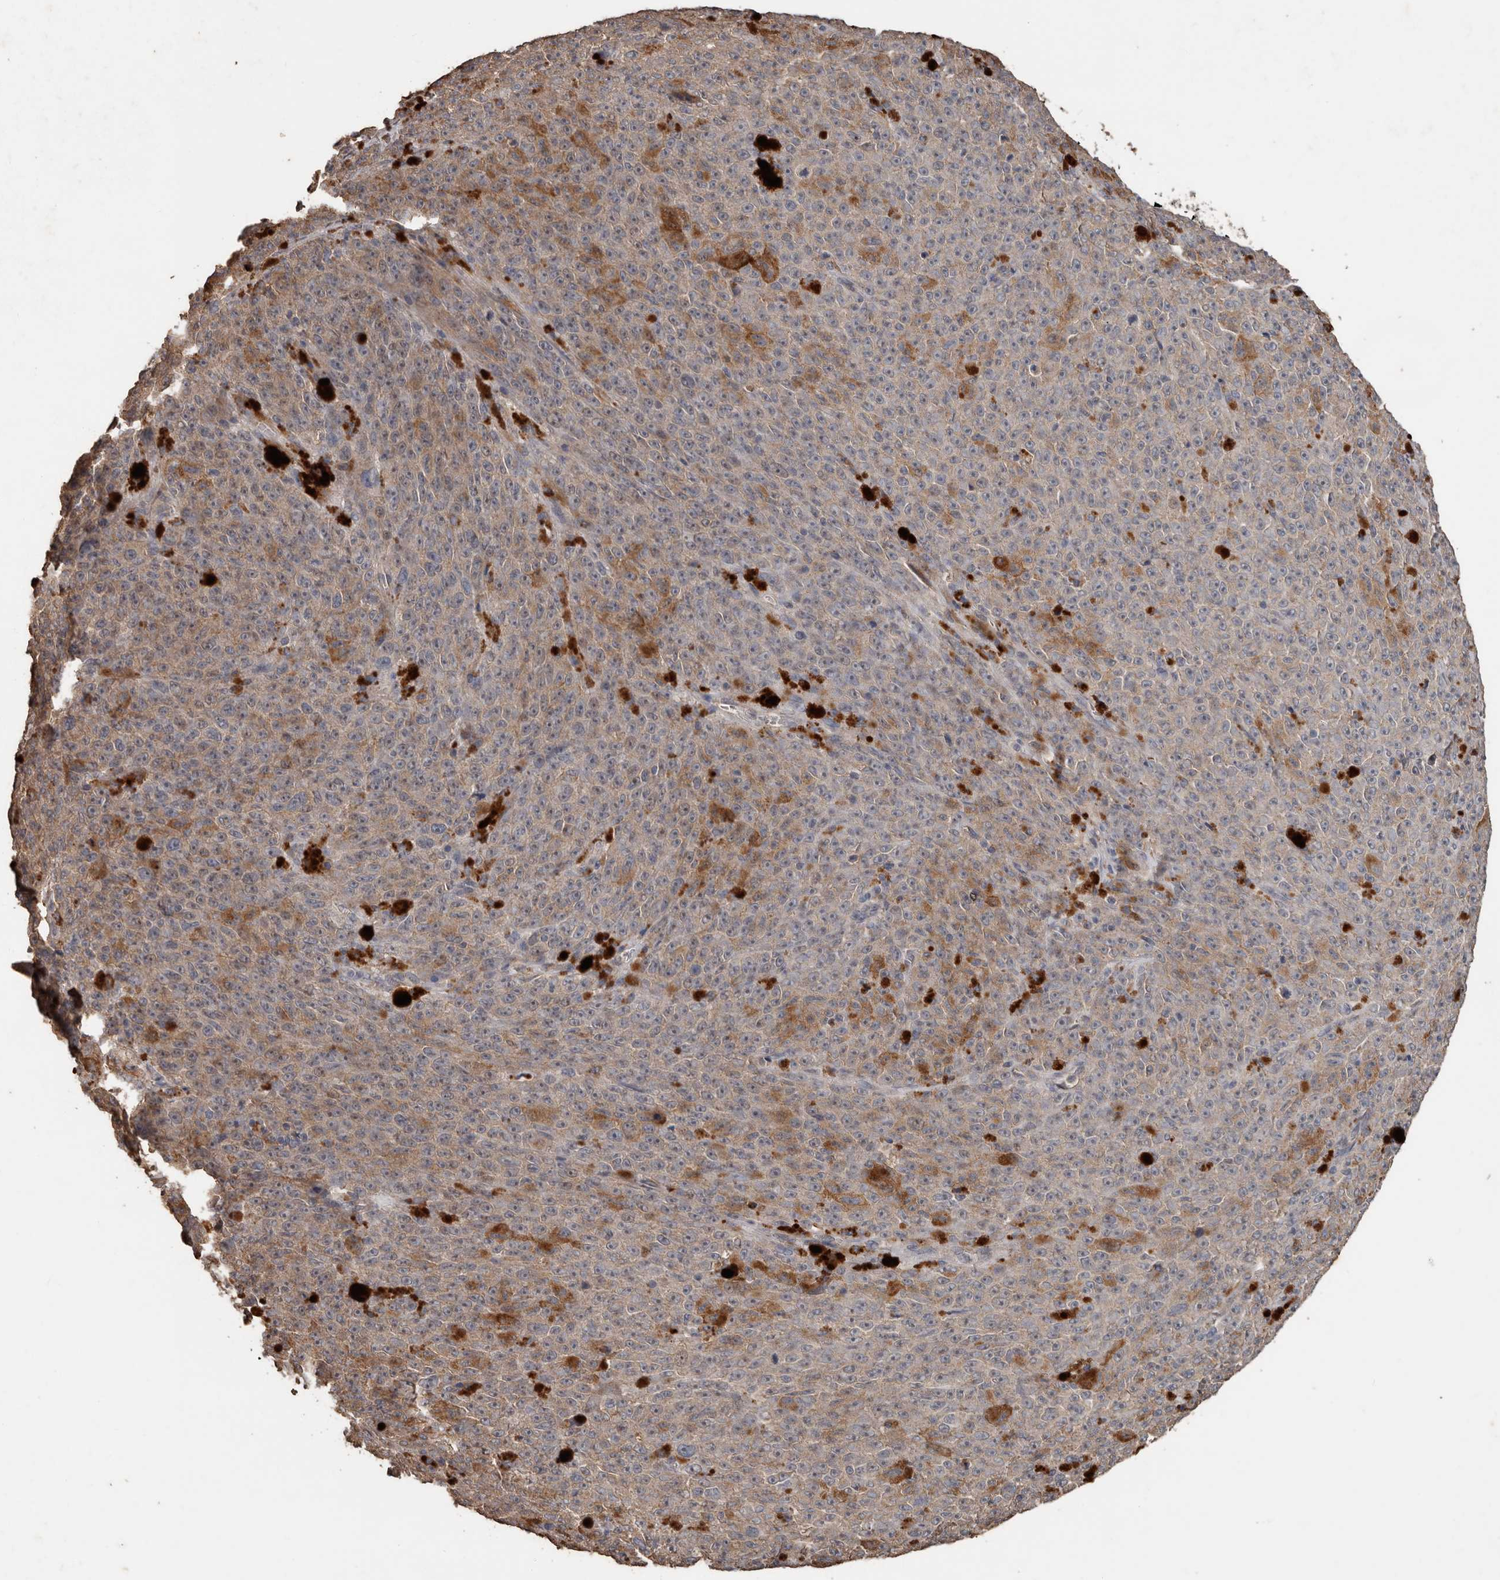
{"staining": {"intensity": "moderate", "quantity": "25%-75%", "location": "cytoplasmic/membranous"}, "tissue": "melanoma", "cell_type": "Tumor cells", "image_type": "cancer", "snomed": [{"axis": "morphology", "description": "Malignant melanoma, NOS"}, {"axis": "topography", "description": "Skin"}], "caption": "High-power microscopy captured an IHC micrograph of melanoma, revealing moderate cytoplasmic/membranous staining in about 25%-75% of tumor cells.", "gene": "HYAL4", "patient": {"sex": "female", "age": 82}}